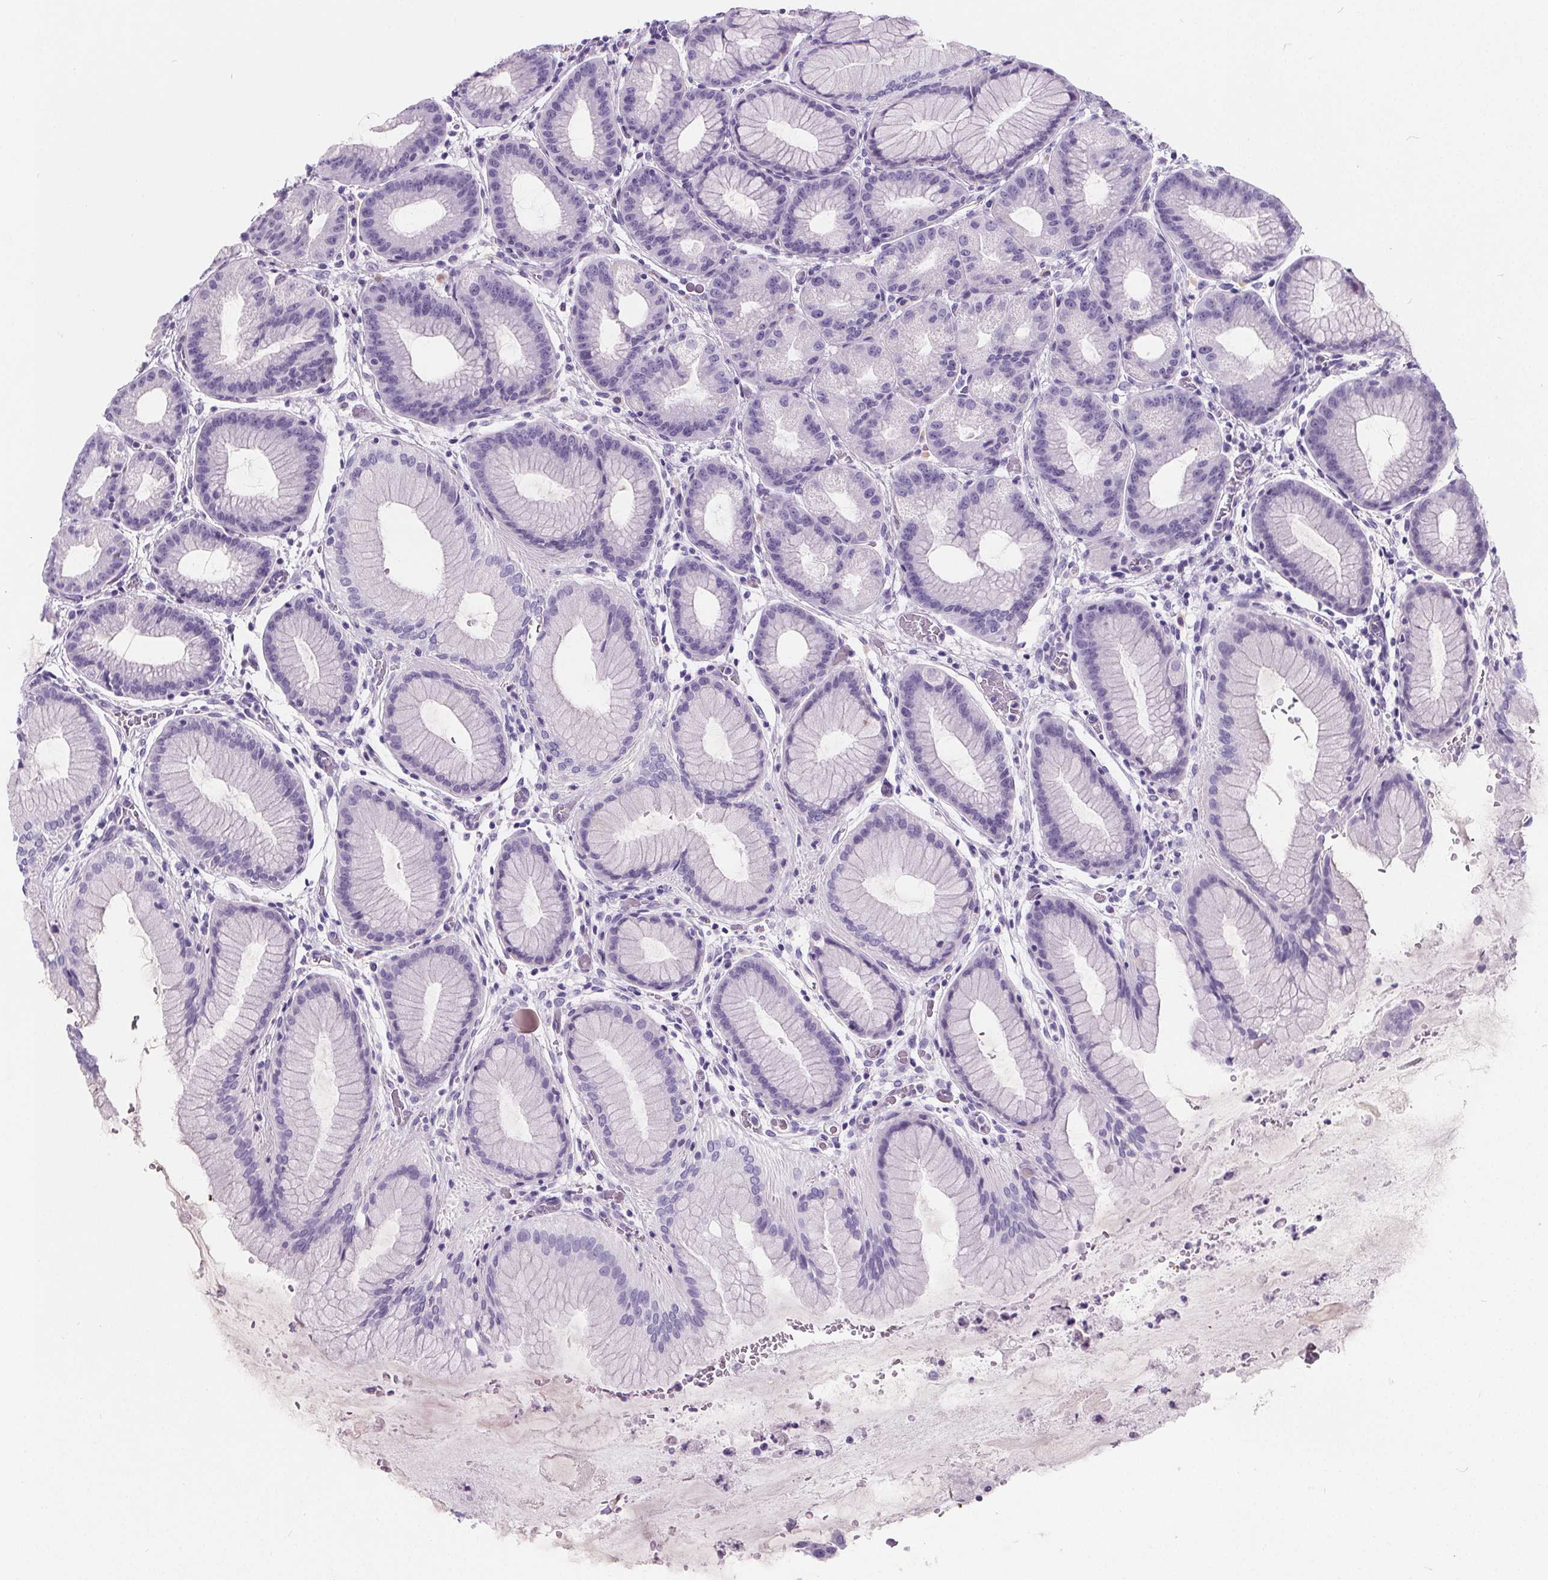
{"staining": {"intensity": "negative", "quantity": "none", "location": "none"}, "tissue": "stomach", "cell_type": "Glandular cells", "image_type": "normal", "snomed": [{"axis": "morphology", "description": "Normal tissue, NOS"}, {"axis": "topography", "description": "Stomach, upper"}, {"axis": "topography", "description": "Stomach"}], "caption": "IHC photomicrograph of unremarkable stomach: human stomach stained with DAB (3,3'-diaminobenzidine) displays no significant protein expression in glandular cells. (DAB IHC visualized using brightfield microscopy, high magnification).", "gene": "ADRB1", "patient": {"sex": "male", "age": 48}}